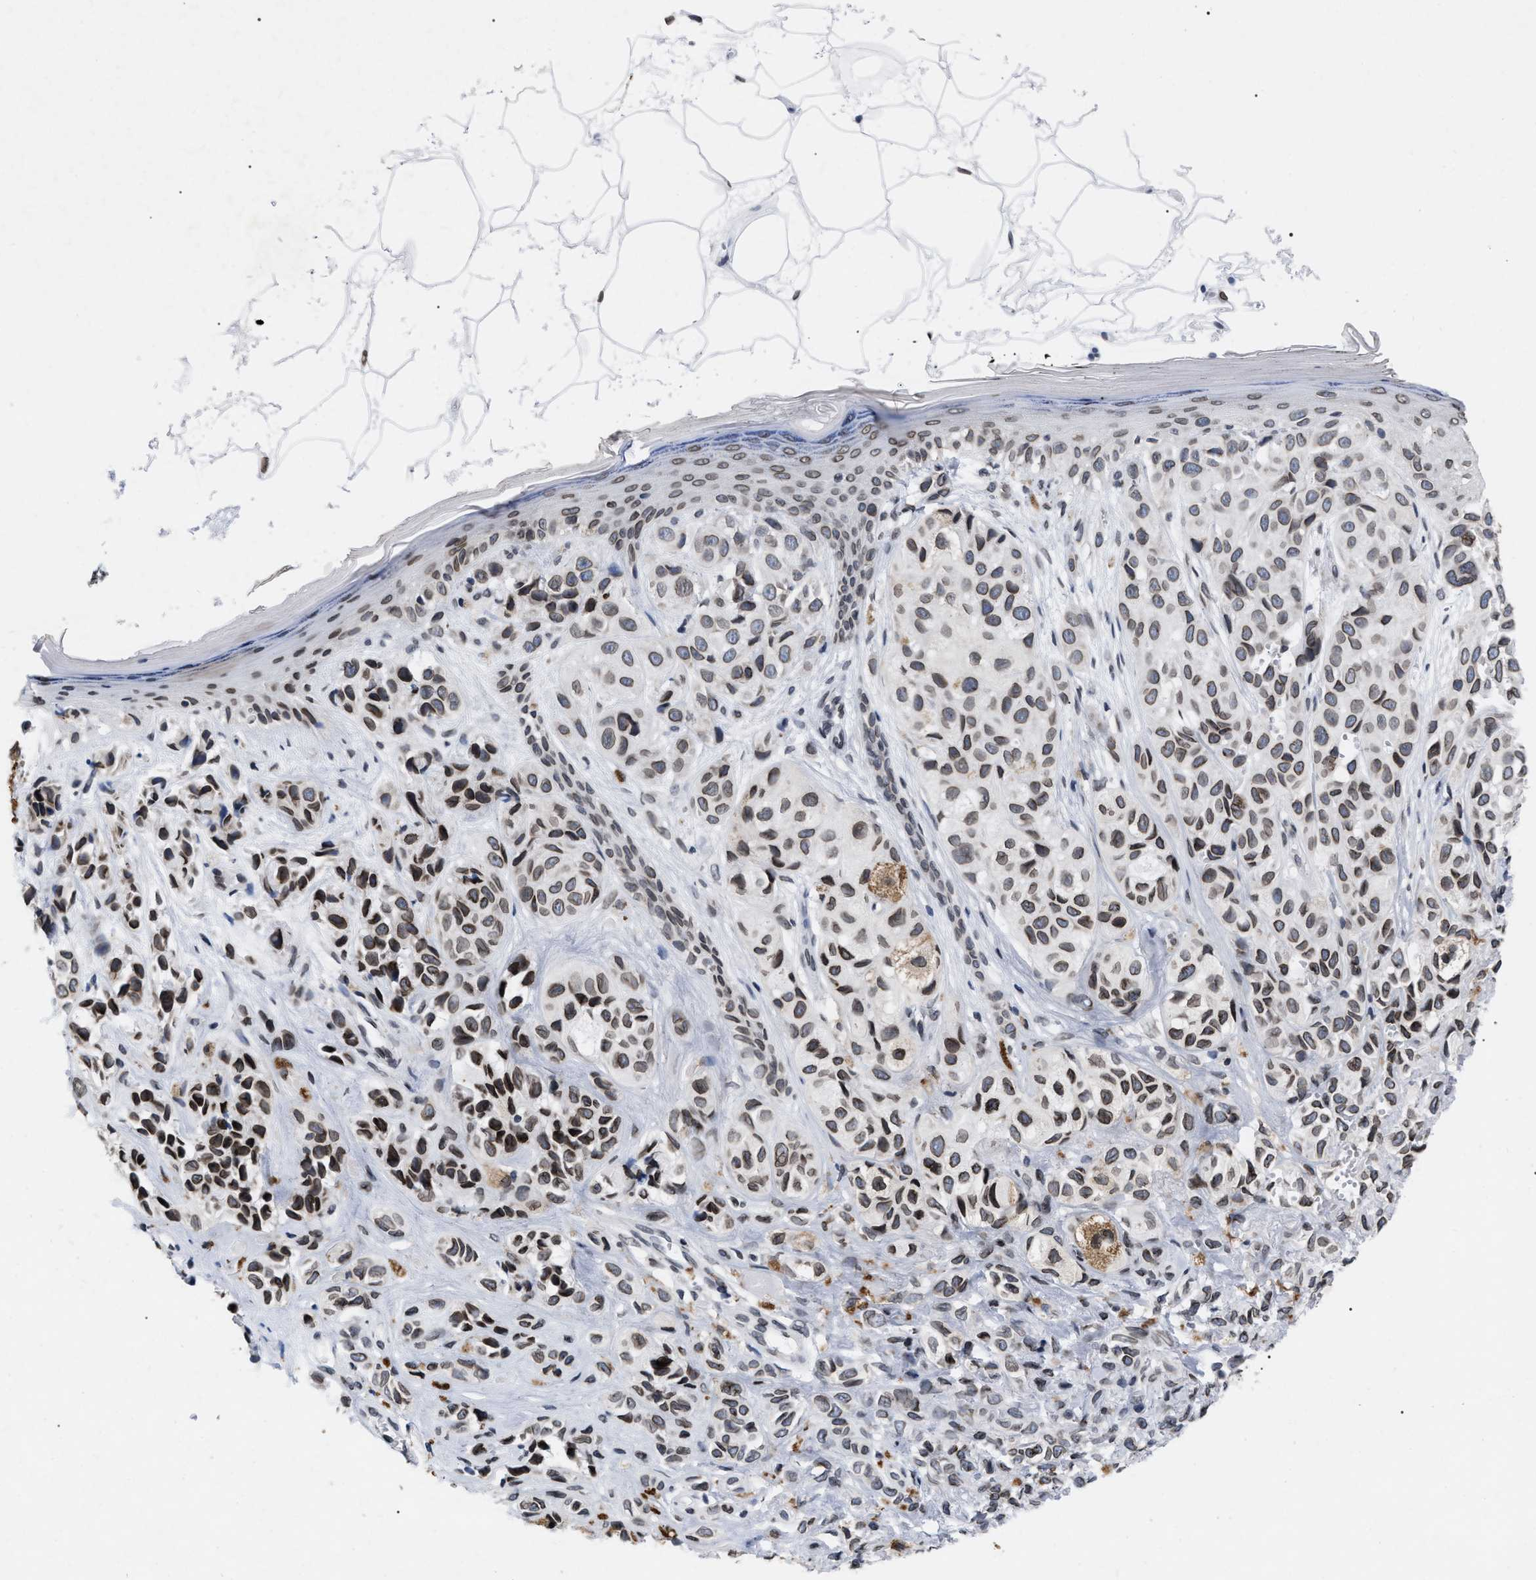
{"staining": {"intensity": "moderate", "quantity": ">75%", "location": "cytoplasmic/membranous,nuclear"}, "tissue": "melanoma", "cell_type": "Tumor cells", "image_type": "cancer", "snomed": [{"axis": "morphology", "description": "Malignant melanoma, NOS"}, {"axis": "topography", "description": "Skin"}], "caption": "Immunohistochemistry of human melanoma shows medium levels of moderate cytoplasmic/membranous and nuclear expression in about >75% of tumor cells.", "gene": "TPR", "patient": {"sex": "female", "age": 58}}